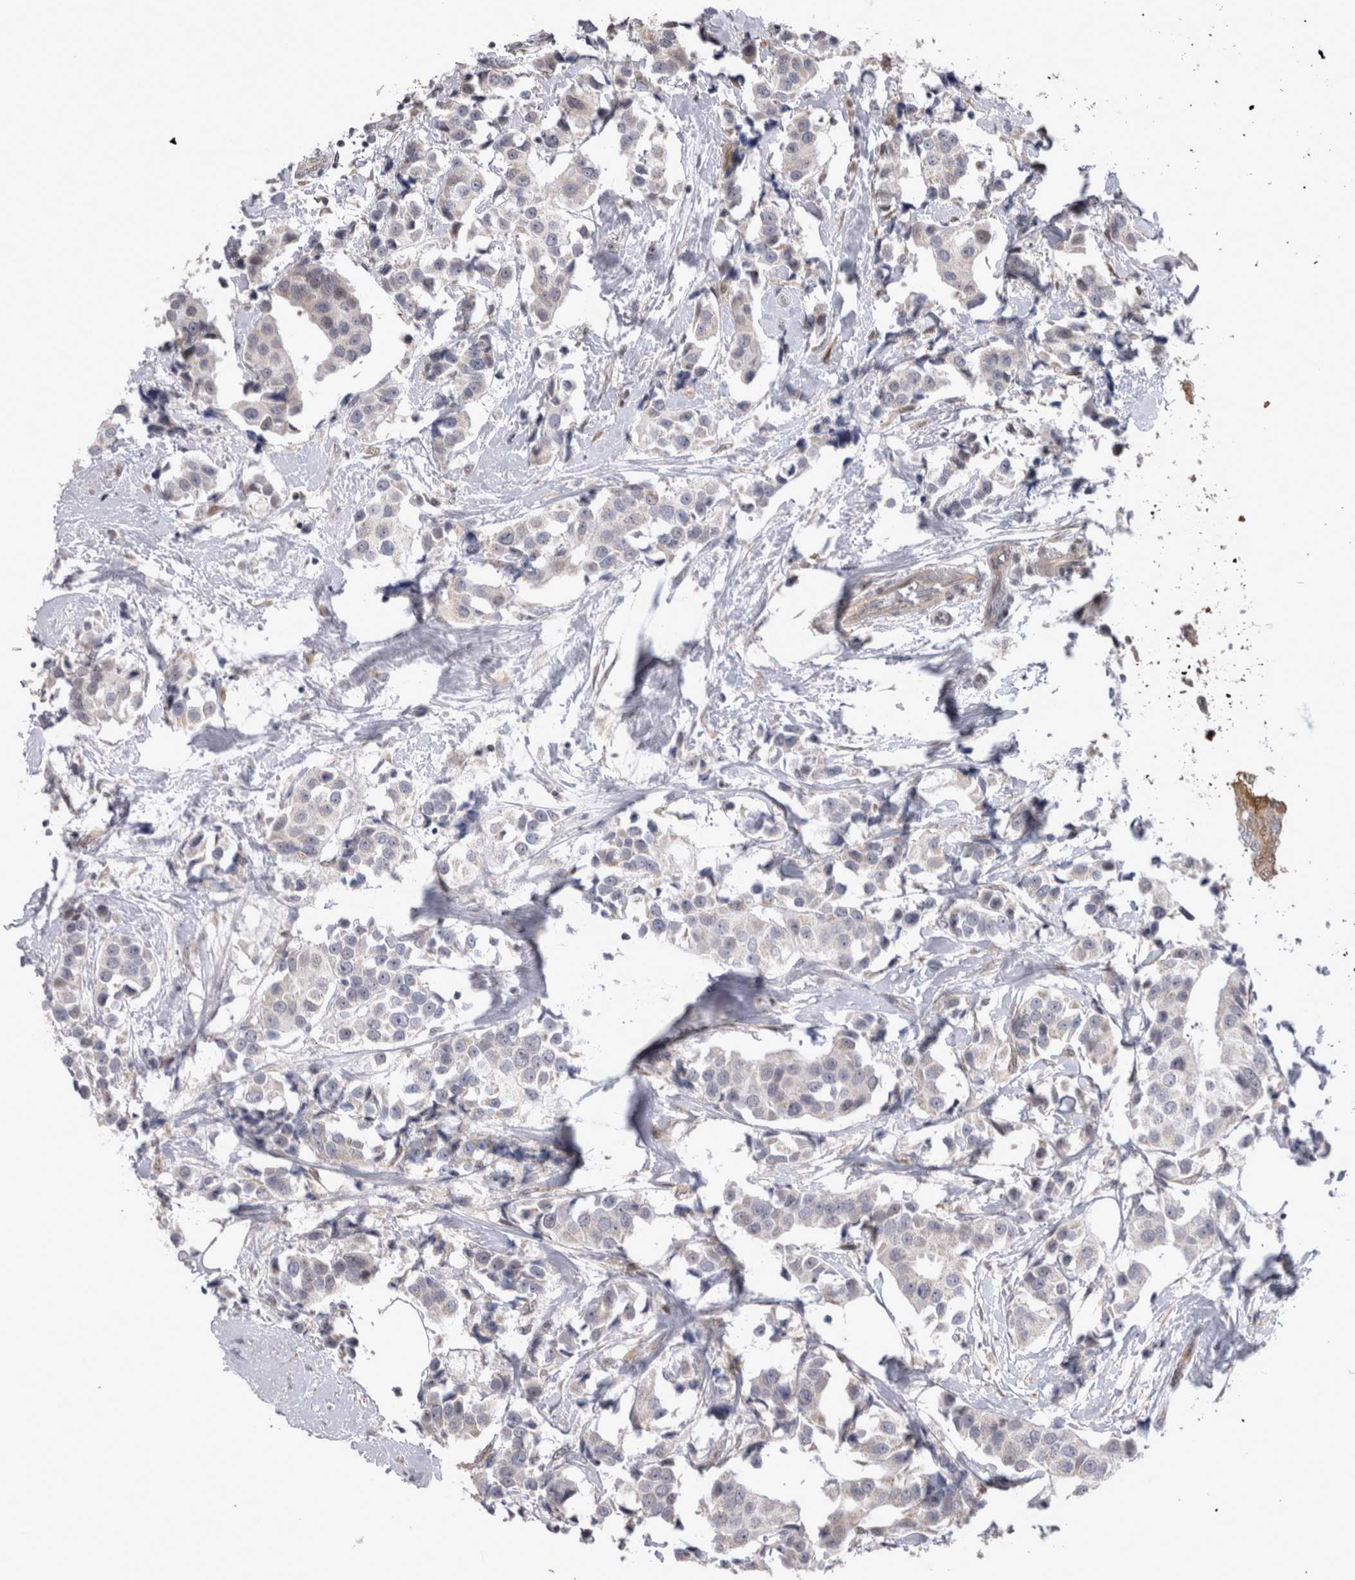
{"staining": {"intensity": "weak", "quantity": "25%-75%", "location": "cytoplasmic/membranous"}, "tissue": "breast cancer", "cell_type": "Tumor cells", "image_type": "cancer", "snomed": [{"axis": "morphology", "description": "Normal tissue, NOS"}, {"axis": "morphology", "description": "Duct carcinoma"}, {"axis": "topography", "description": "Breast"}], "caption": "A brown stain shows weak cytoplasmic/membranous positivity of a protein in human breast cancer tumor cells.", "gene": "CHIC2", "patient": {"sex": "female", "age": 39}}